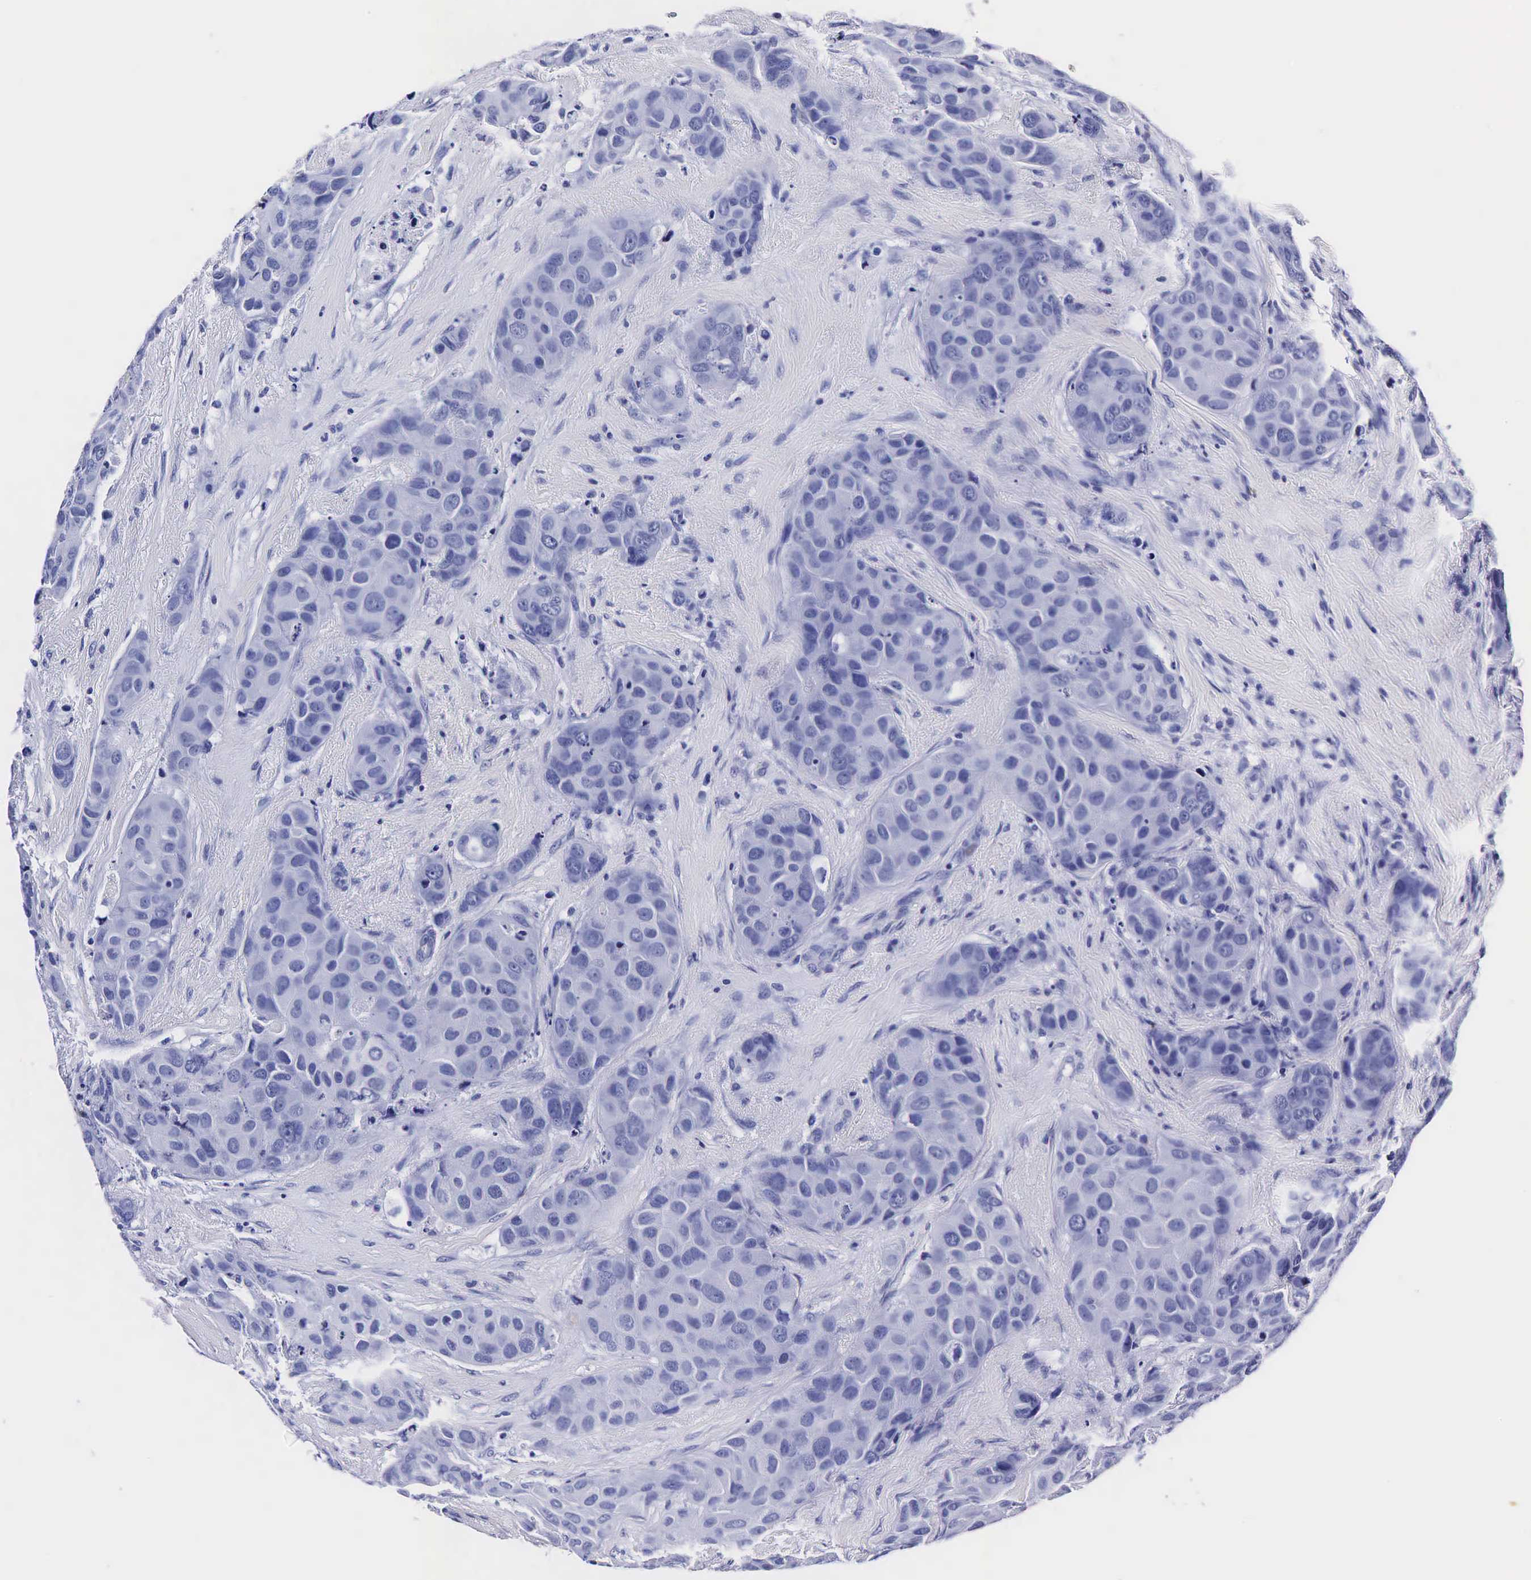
{"staining": {"intensity": "negative", "quantity": "none", "location": "none"}, "tissue": "breast cancer", "cell_type": "Tumor cells", "image_type": "cancer", "snomed": [{"axis": "morphology", "description": "Duct carcinoma"}, {"axis": "topography", "description": "Breast"}], "caption": "Human breast cancer (intraductal carcinoma) stained for a protein using IHC demonstrates no positivity in tumor cells.", "gene": "TG", "patient": {"sex": "female", "age": 68}}